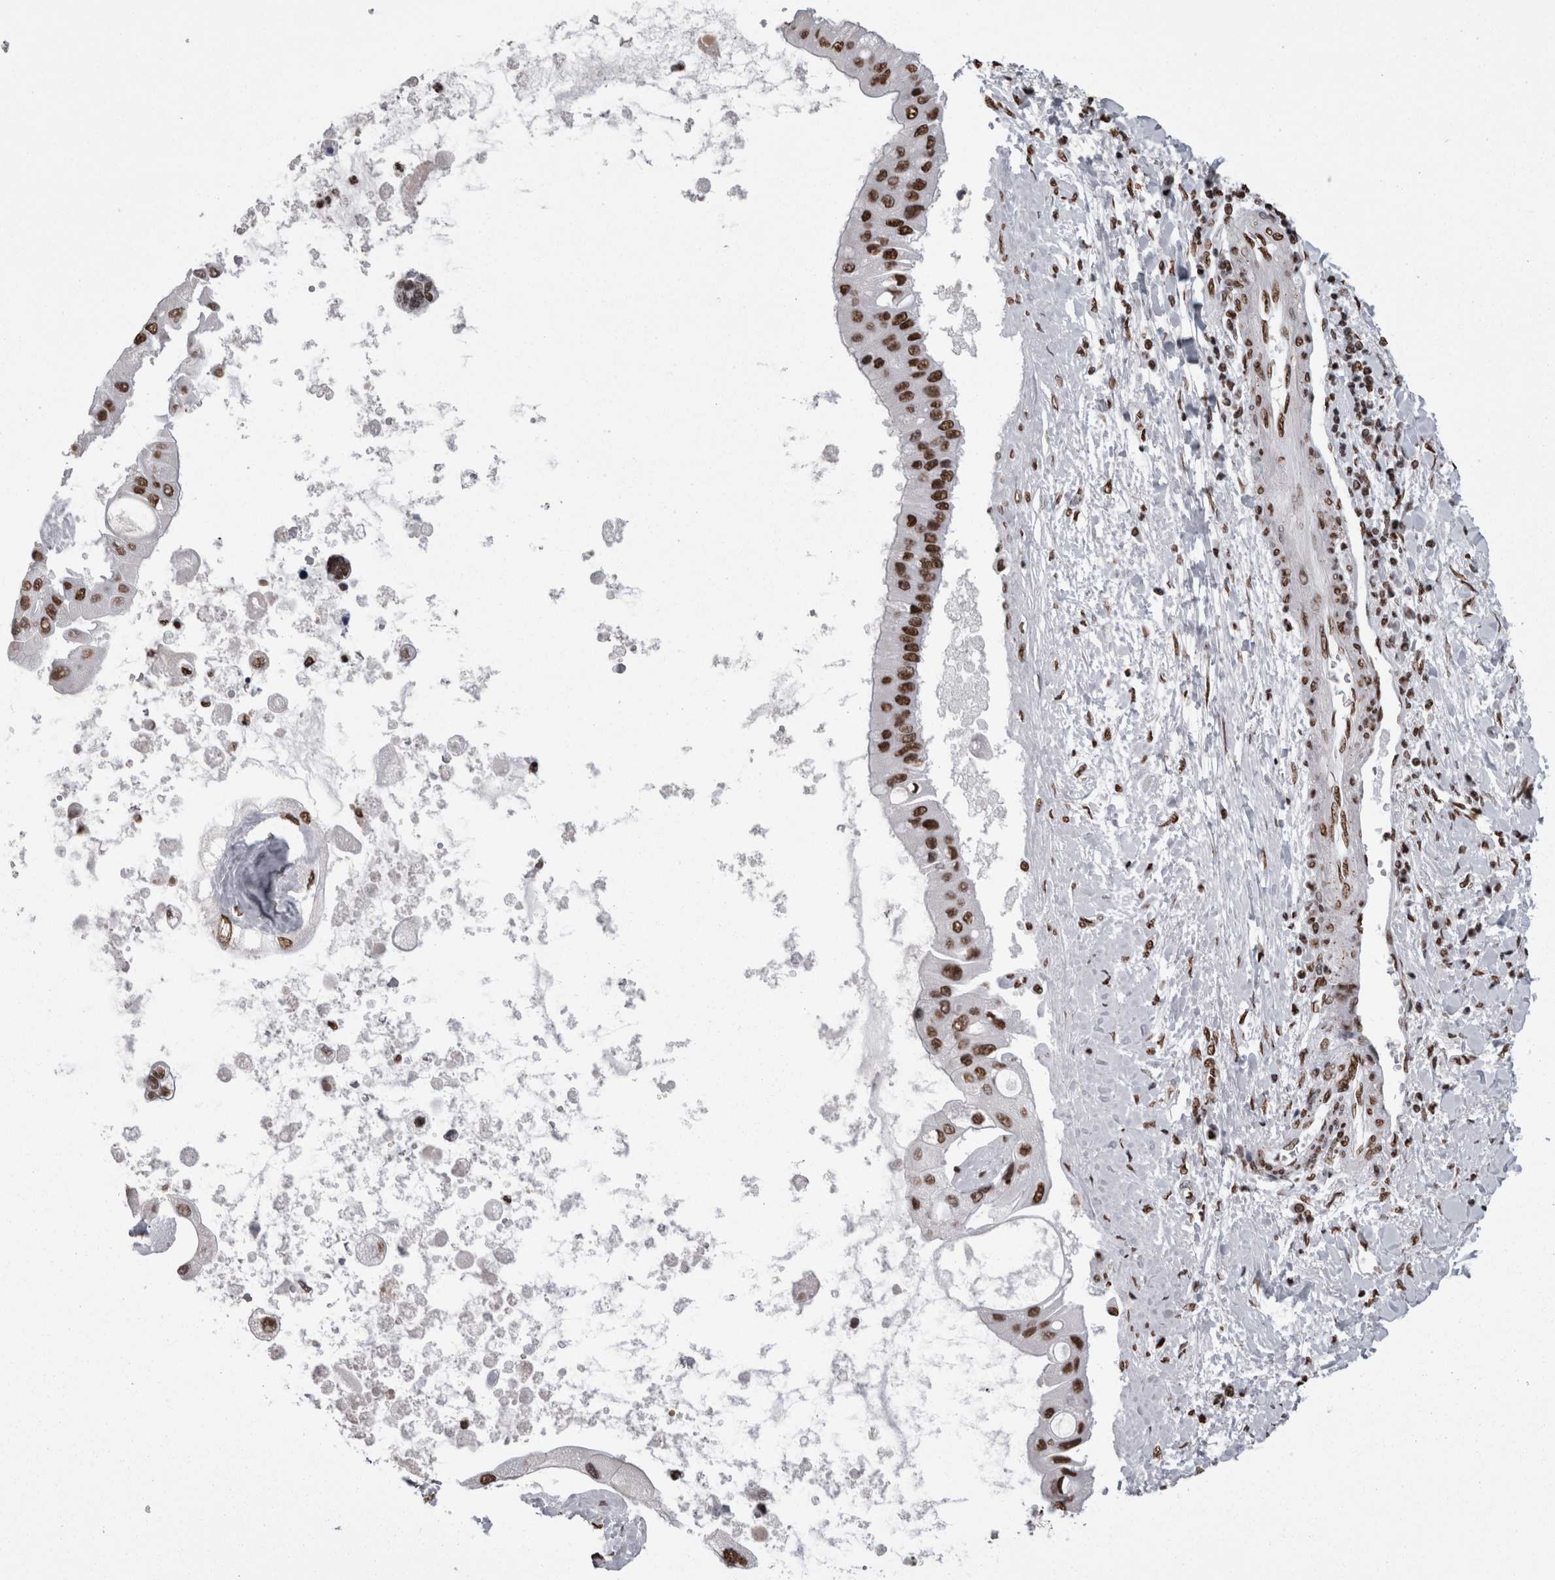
{"staining": {"intensity": "strong", "quantity": ">75%", "location": "nuclear"}, "tissue": "liver cancer", "cell_type": "Tumor cells", "image_type": "cancer", "snomed": [{"axis": "morphology", "description": "Cholangiocarcinoma"}, {"axis": "topography", "description": "Liver"}], "caption": "The immunohistochemical stain highlights strong nuclear expression in tumor cells of liver cancer (cholangiocarcinoma) tissue.", "gene": "HNRNPM", "patient": {"sex": "male", "age": 50}}